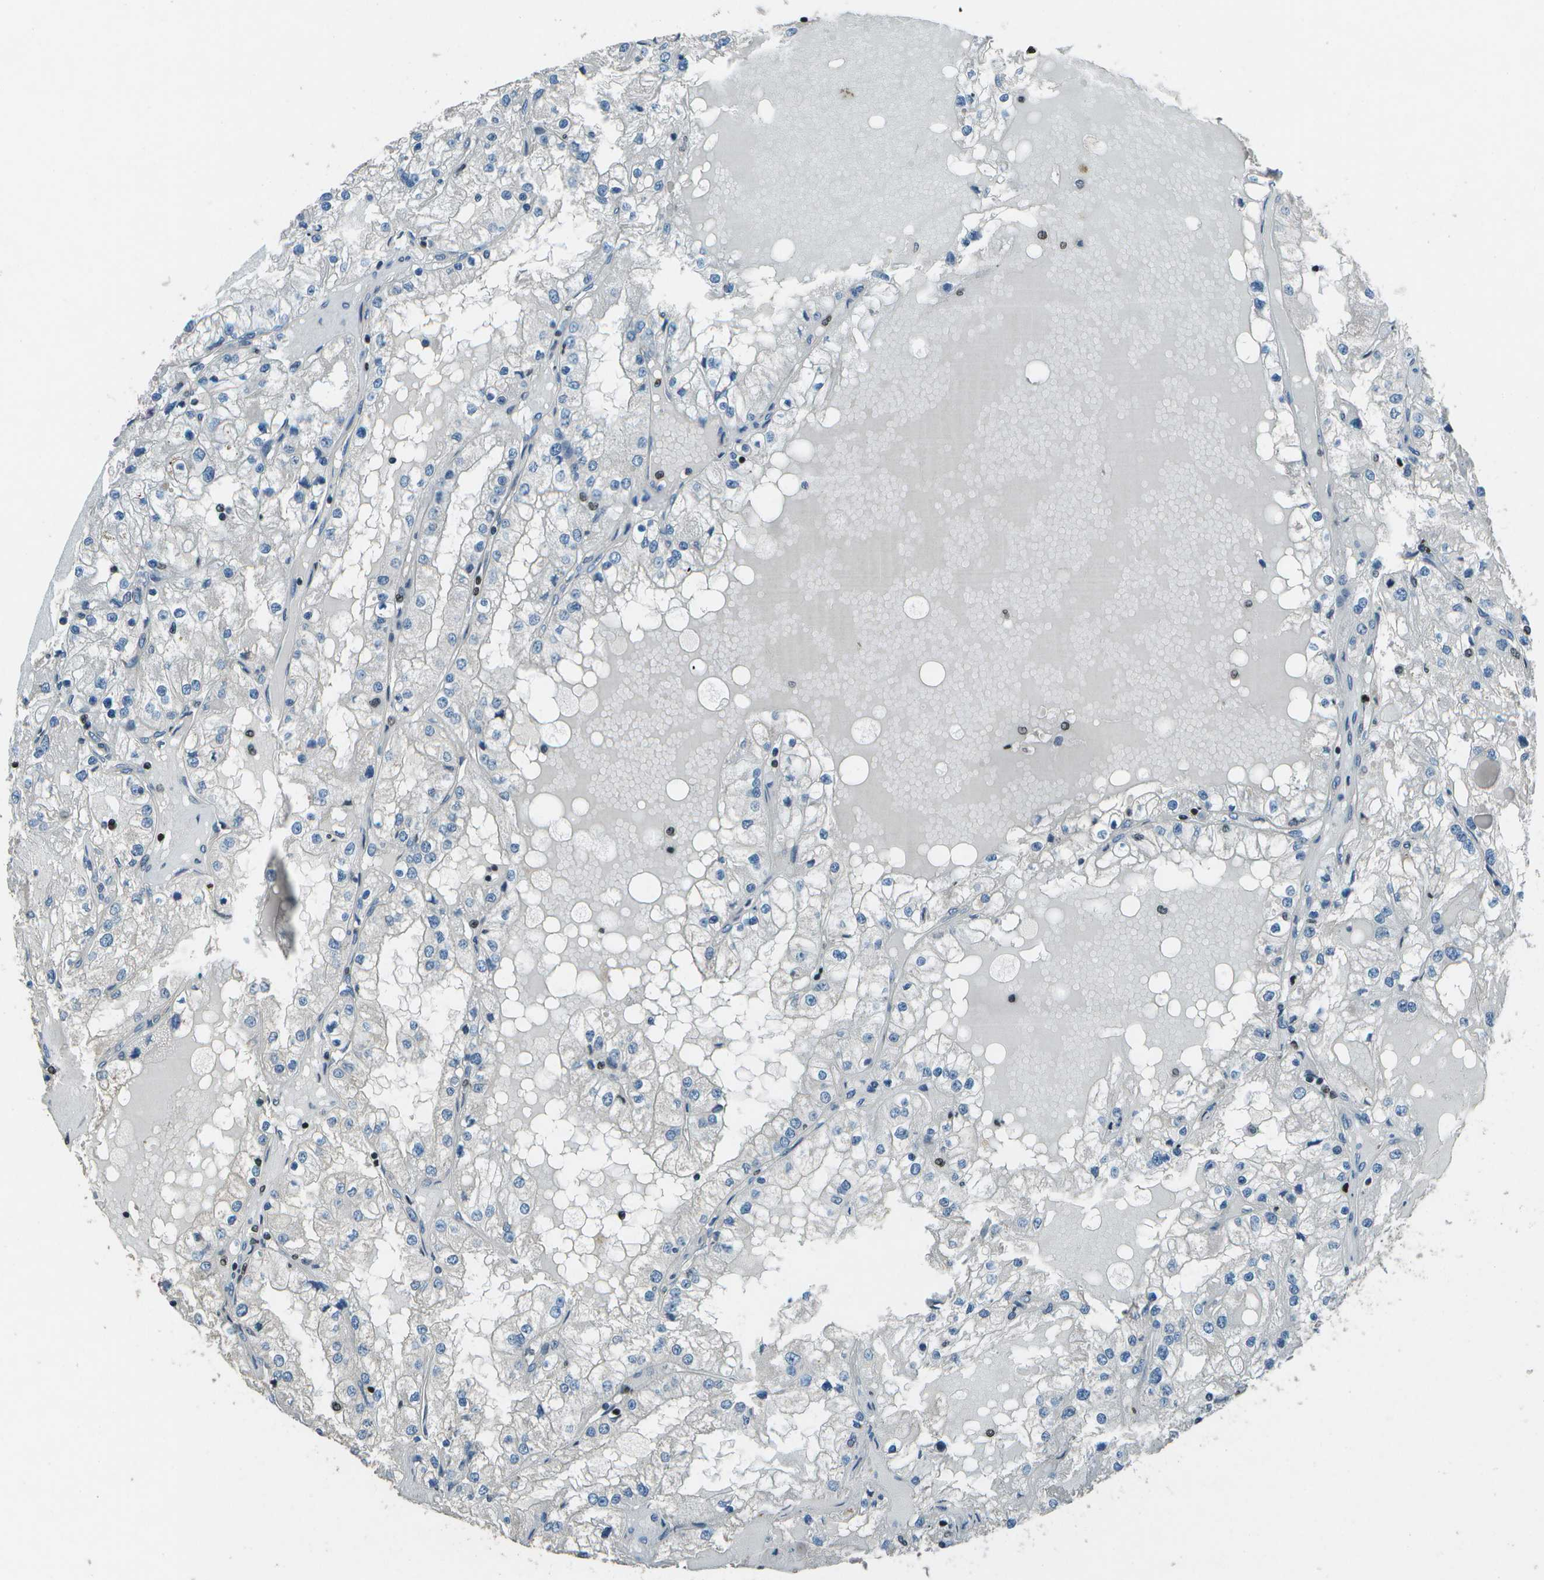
{"staining": {"intensity": "negative", "quantity": "none", "location": "none"}, "tissue": "renal cancer", "cell_type": "Tumor cells", "image_type": "cancer", "snomed": [{"axis": "morphology", "description": "Adenocarcinoma, NOS"}, {"axis": "topography", "description": "Kidney"}], "caption": "This is an immunohistochemistry image of renal cancer (adenocarcinoma). There is no staining in tumor cells.", "gene": "PDLIM1", "patient": {"sex": "male", "age": 68}}